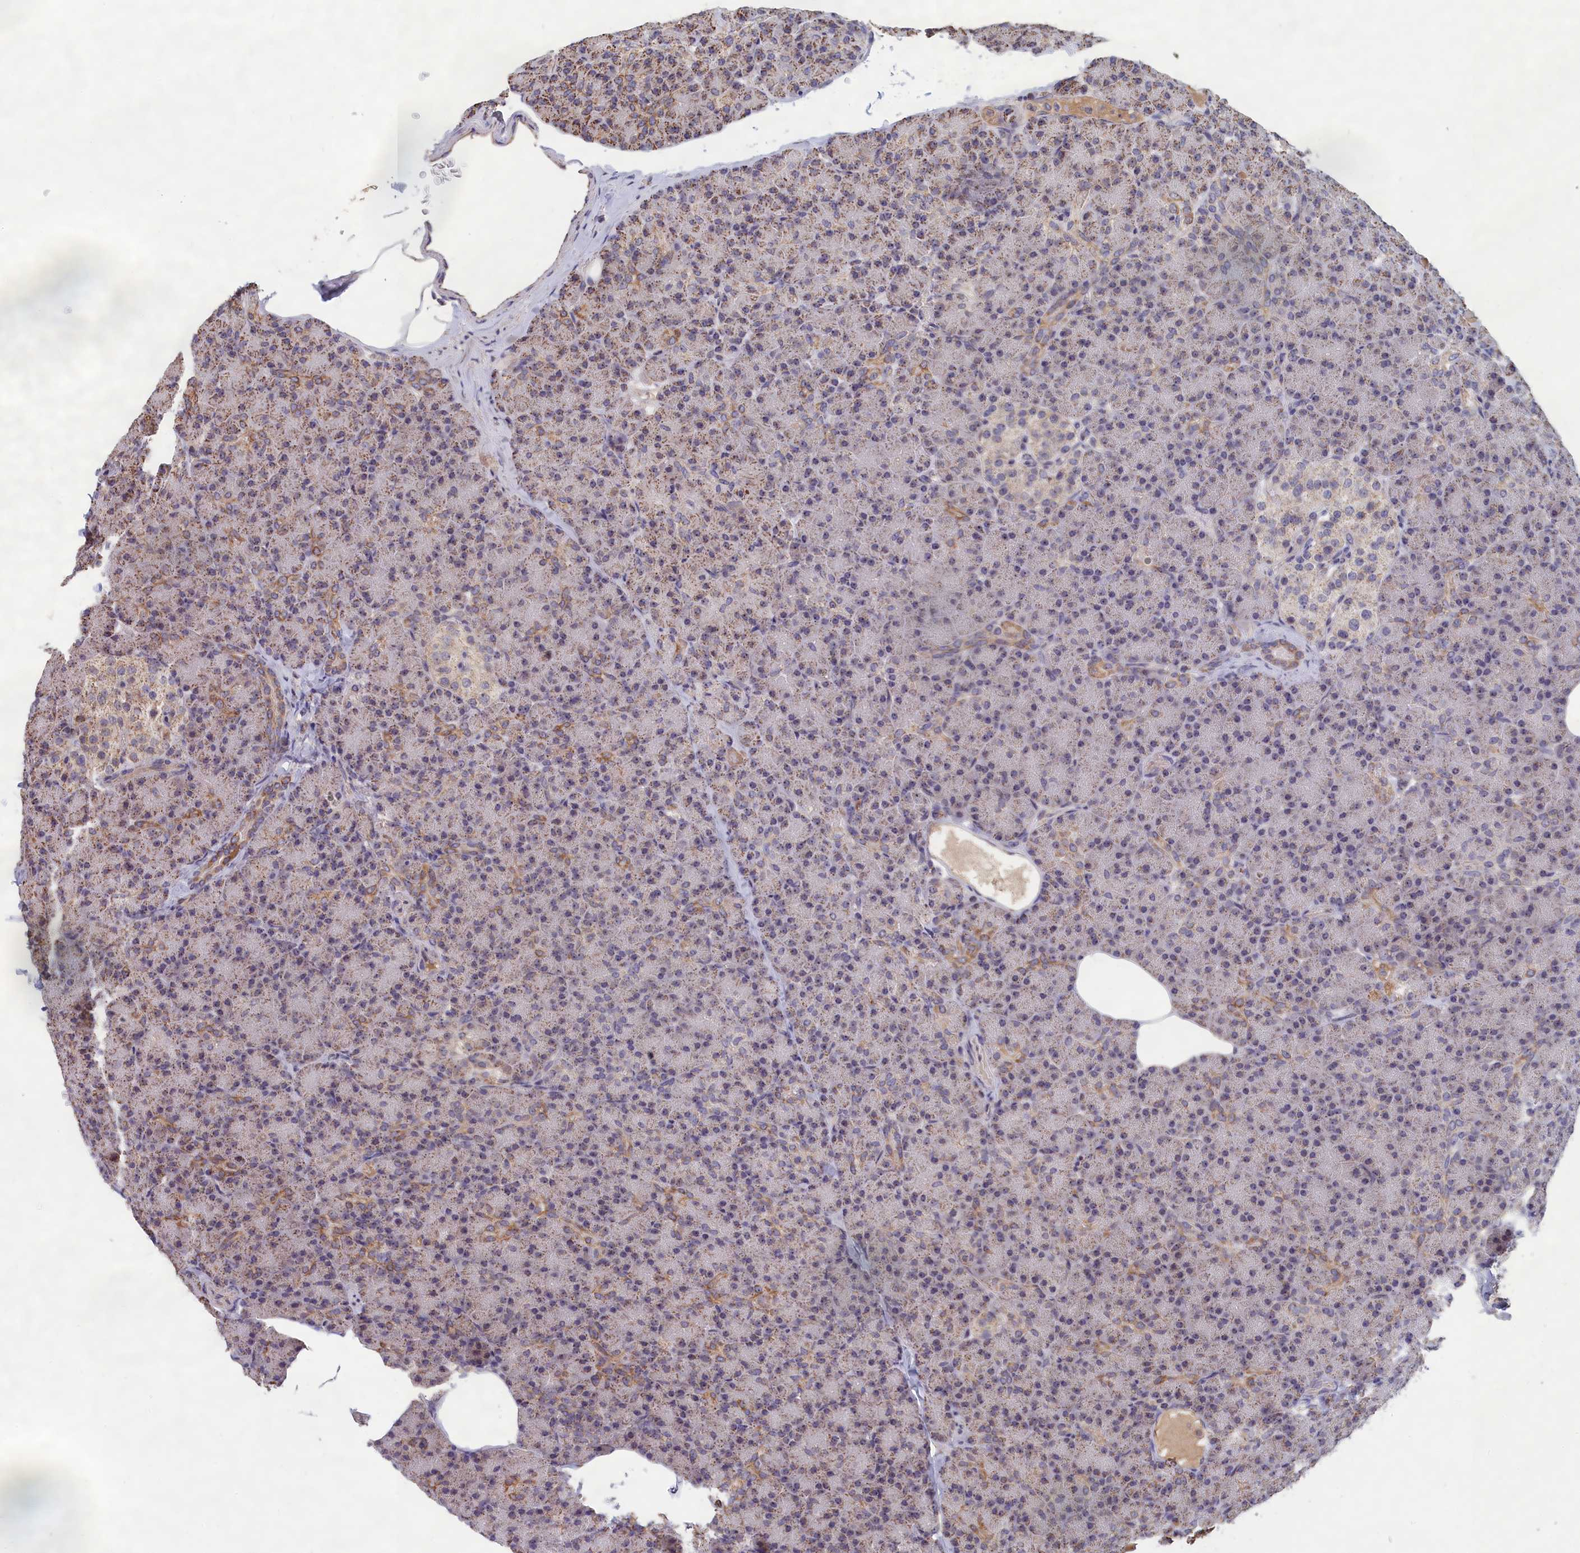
{"staining": {"intensity": "moderate", "quantity": "25%-75%", "location": "cytoplasmic/membranous"}, "tissue": "pancreas", "cell_type": "Exocrine glandular cells", "image_type": "normal", "snomed": [{"axis": "morphology", "description": "Normal tissue, NOS"}, {"axis": "topography", "description": "Pancreas"}], "caption": "A brown stain shows moderate cytoplasmic/membranous staining of a protein in exocrine glandular cells of unremarkable pancreas. Nuclei are stained in blue.", "gene": "ENSG00000269825", "patient": {"sex": "female", "age": 43}}